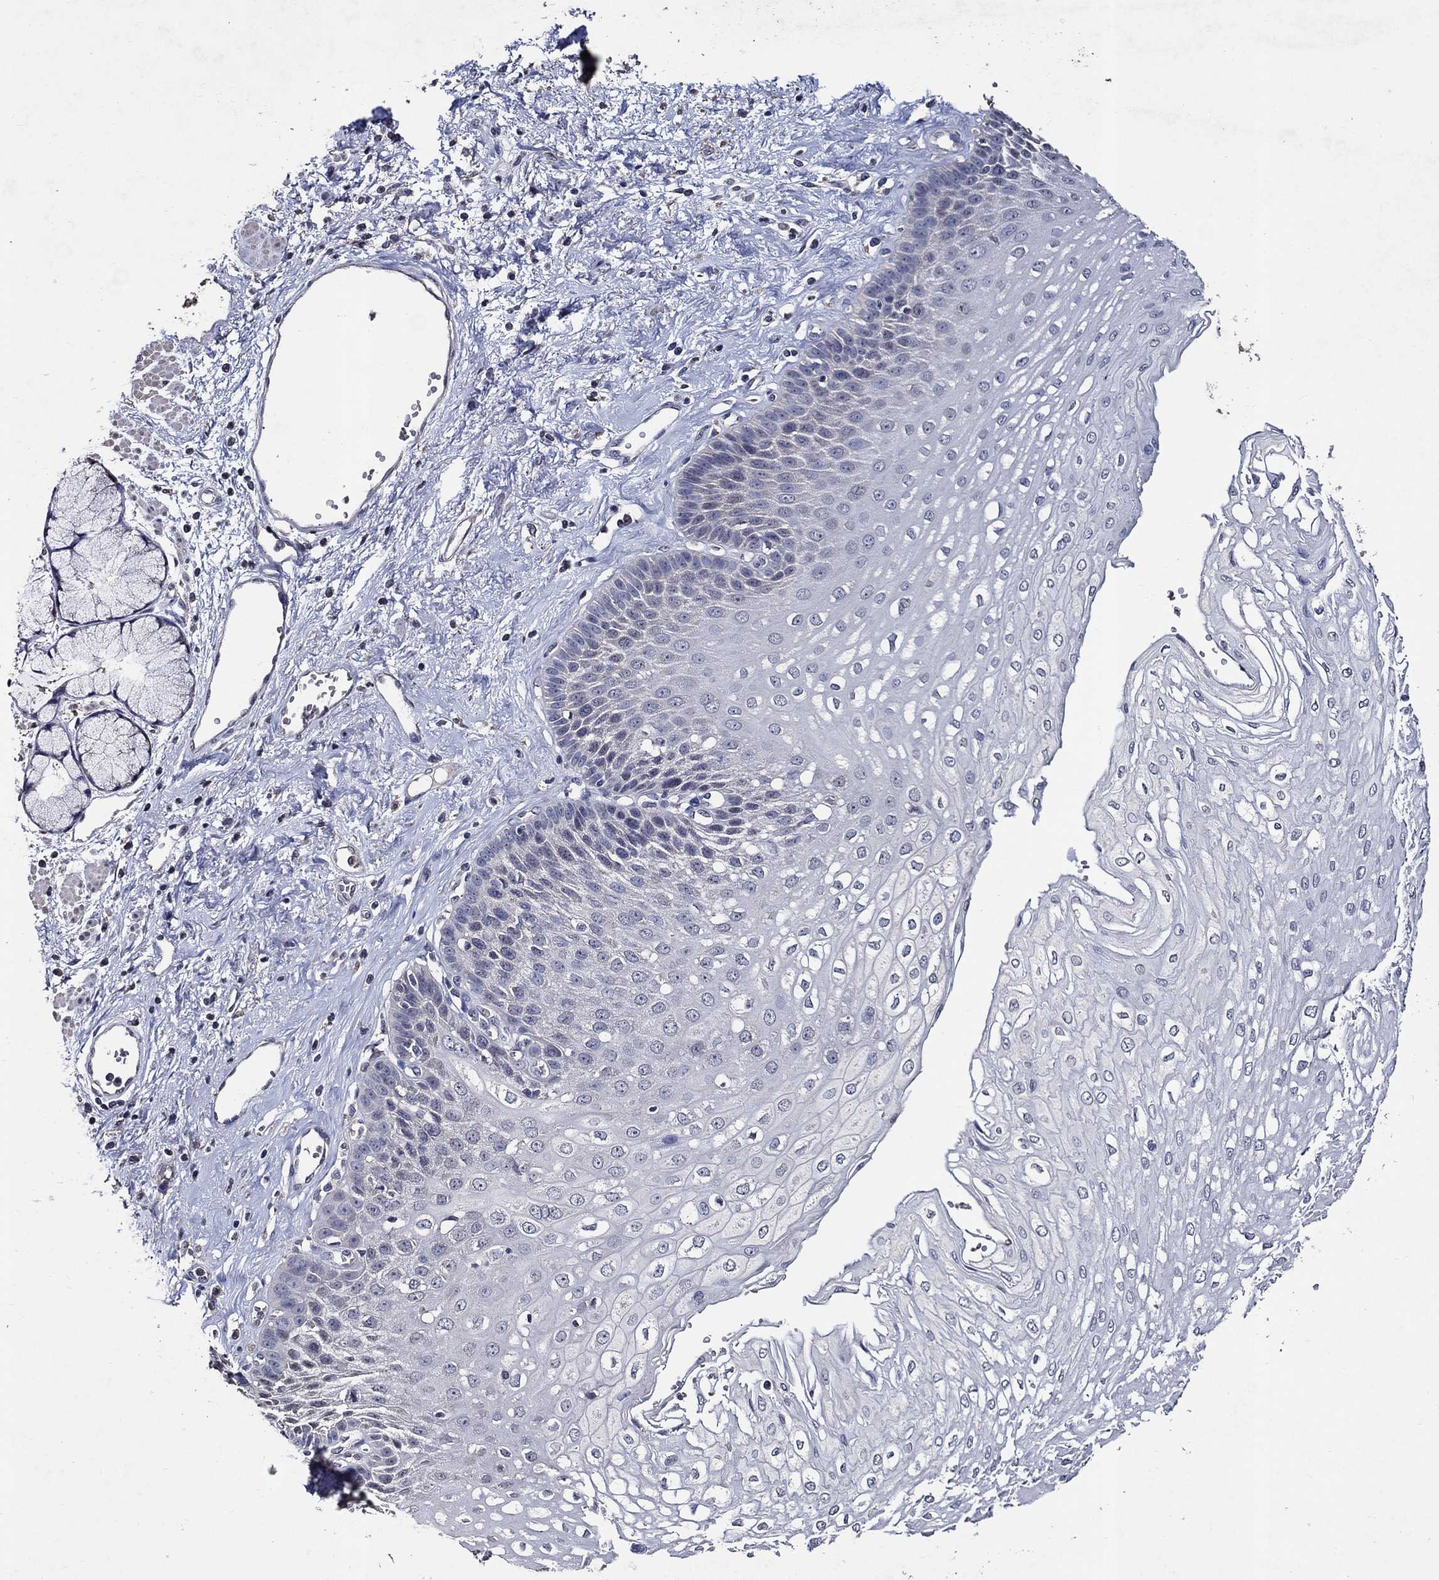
{"staining": {"intensity": "negative", "quantity": "none", "location": "none"}, "tissue": "esophagus", "cell_type": "Squamous epithelial cells", "image_type": "normal", "snomed": [{"axis": "morphology", "description": "Normal tissue, NOS"}, {"axis": "topography", "description": "Esophagus"}], "caption": "High power microscopy photomicrograph of an immunohistochemistry micrograph of benign esophagus, revealing no significant staining in squamous epithelial cells.", "gene": "HAP1", "patient": {"sex": "female", "age": 62}}